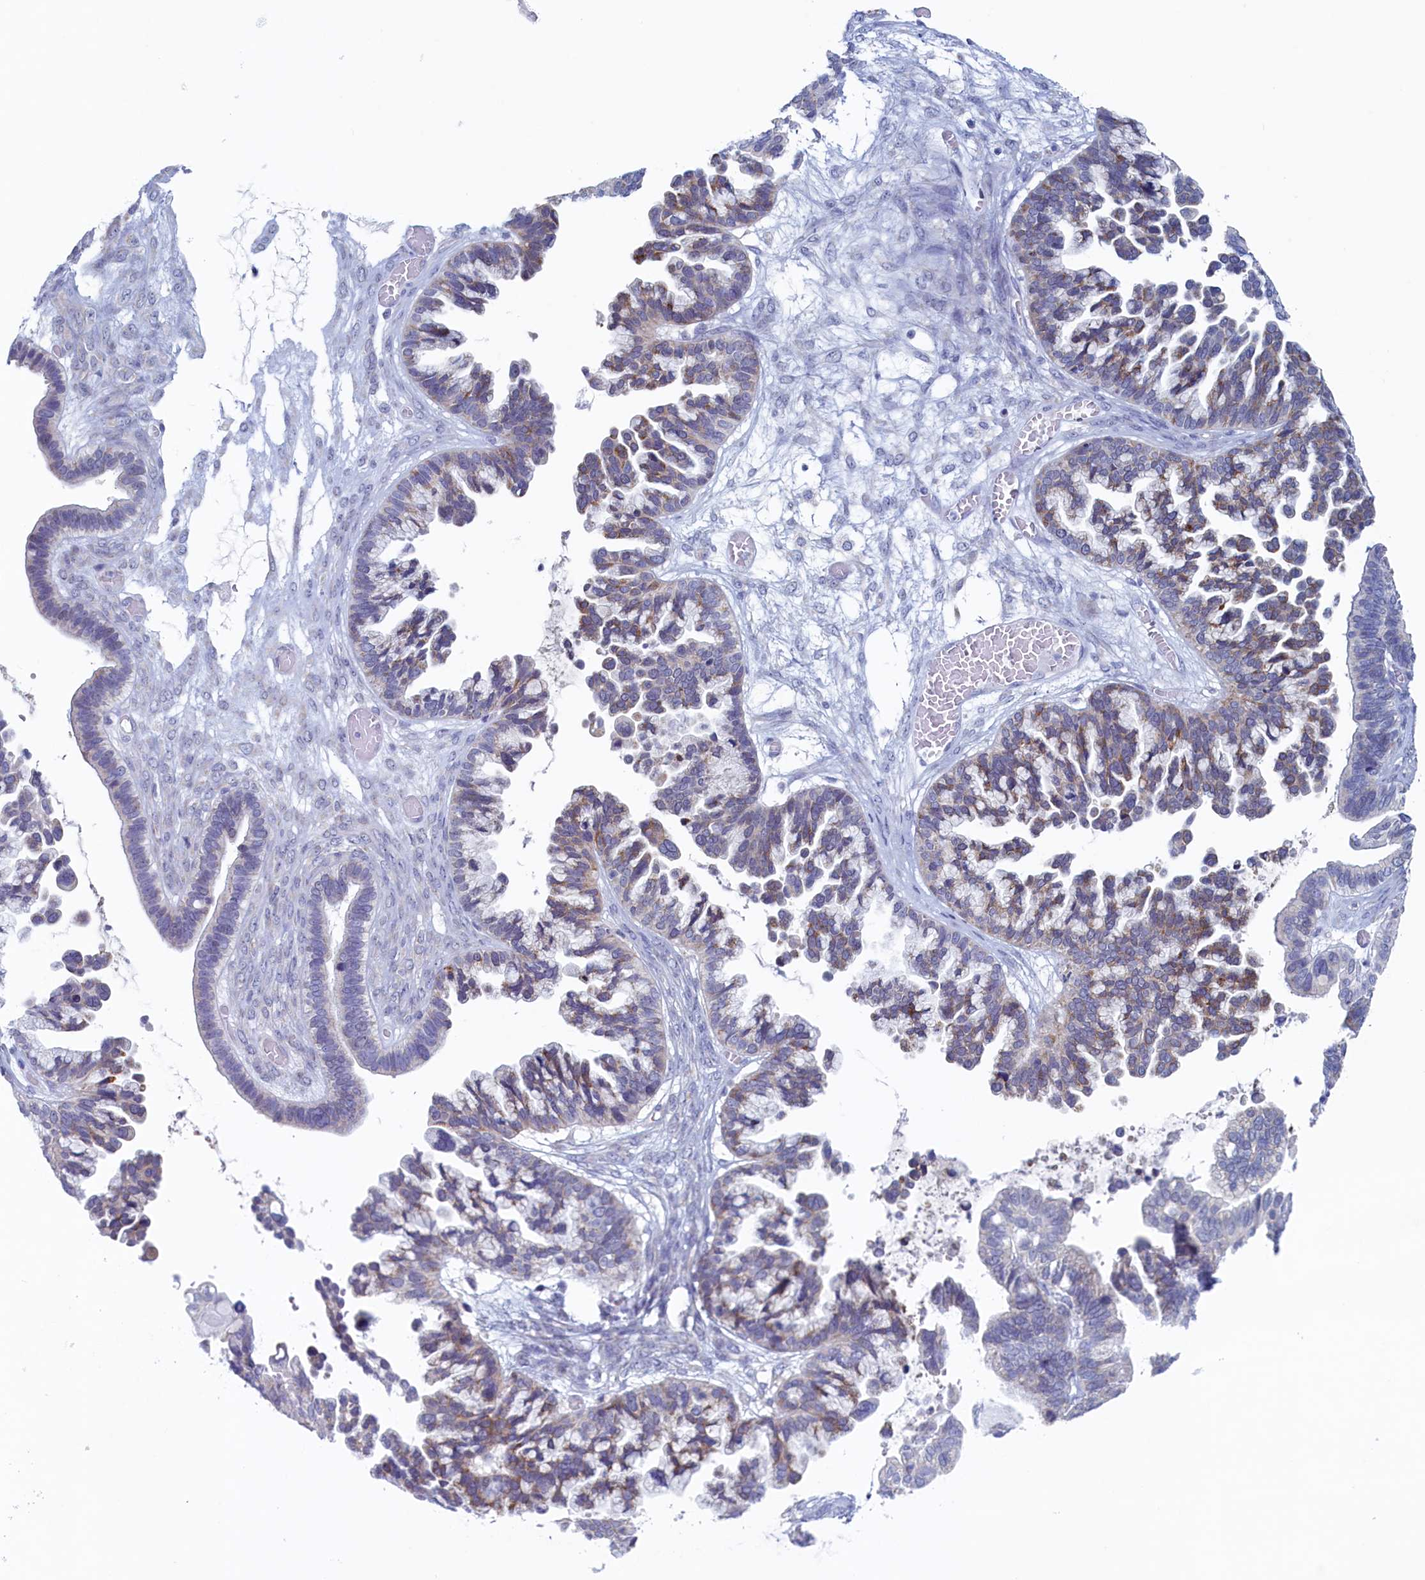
{"staining": {"intensity": "weak", "quantity": "<25%", "location": "cytoplasmic/membranous"}, "tissue": "ovarian cancer", "cell_type": "Tumor cells", "image_type": "cancer", "snomed": [{"axis": "morphology", "description": "Cystadenocarcinoma, serous, NOS"}, {"axis": "topography", "description": "Ovary"}], "caption": "A histopathology image of human serous cystadenocarcinoma (ovarian) is negative for staining in tumor cells.", "gene": "WDR76", "patient": {"sex": "female", "age": 56}}